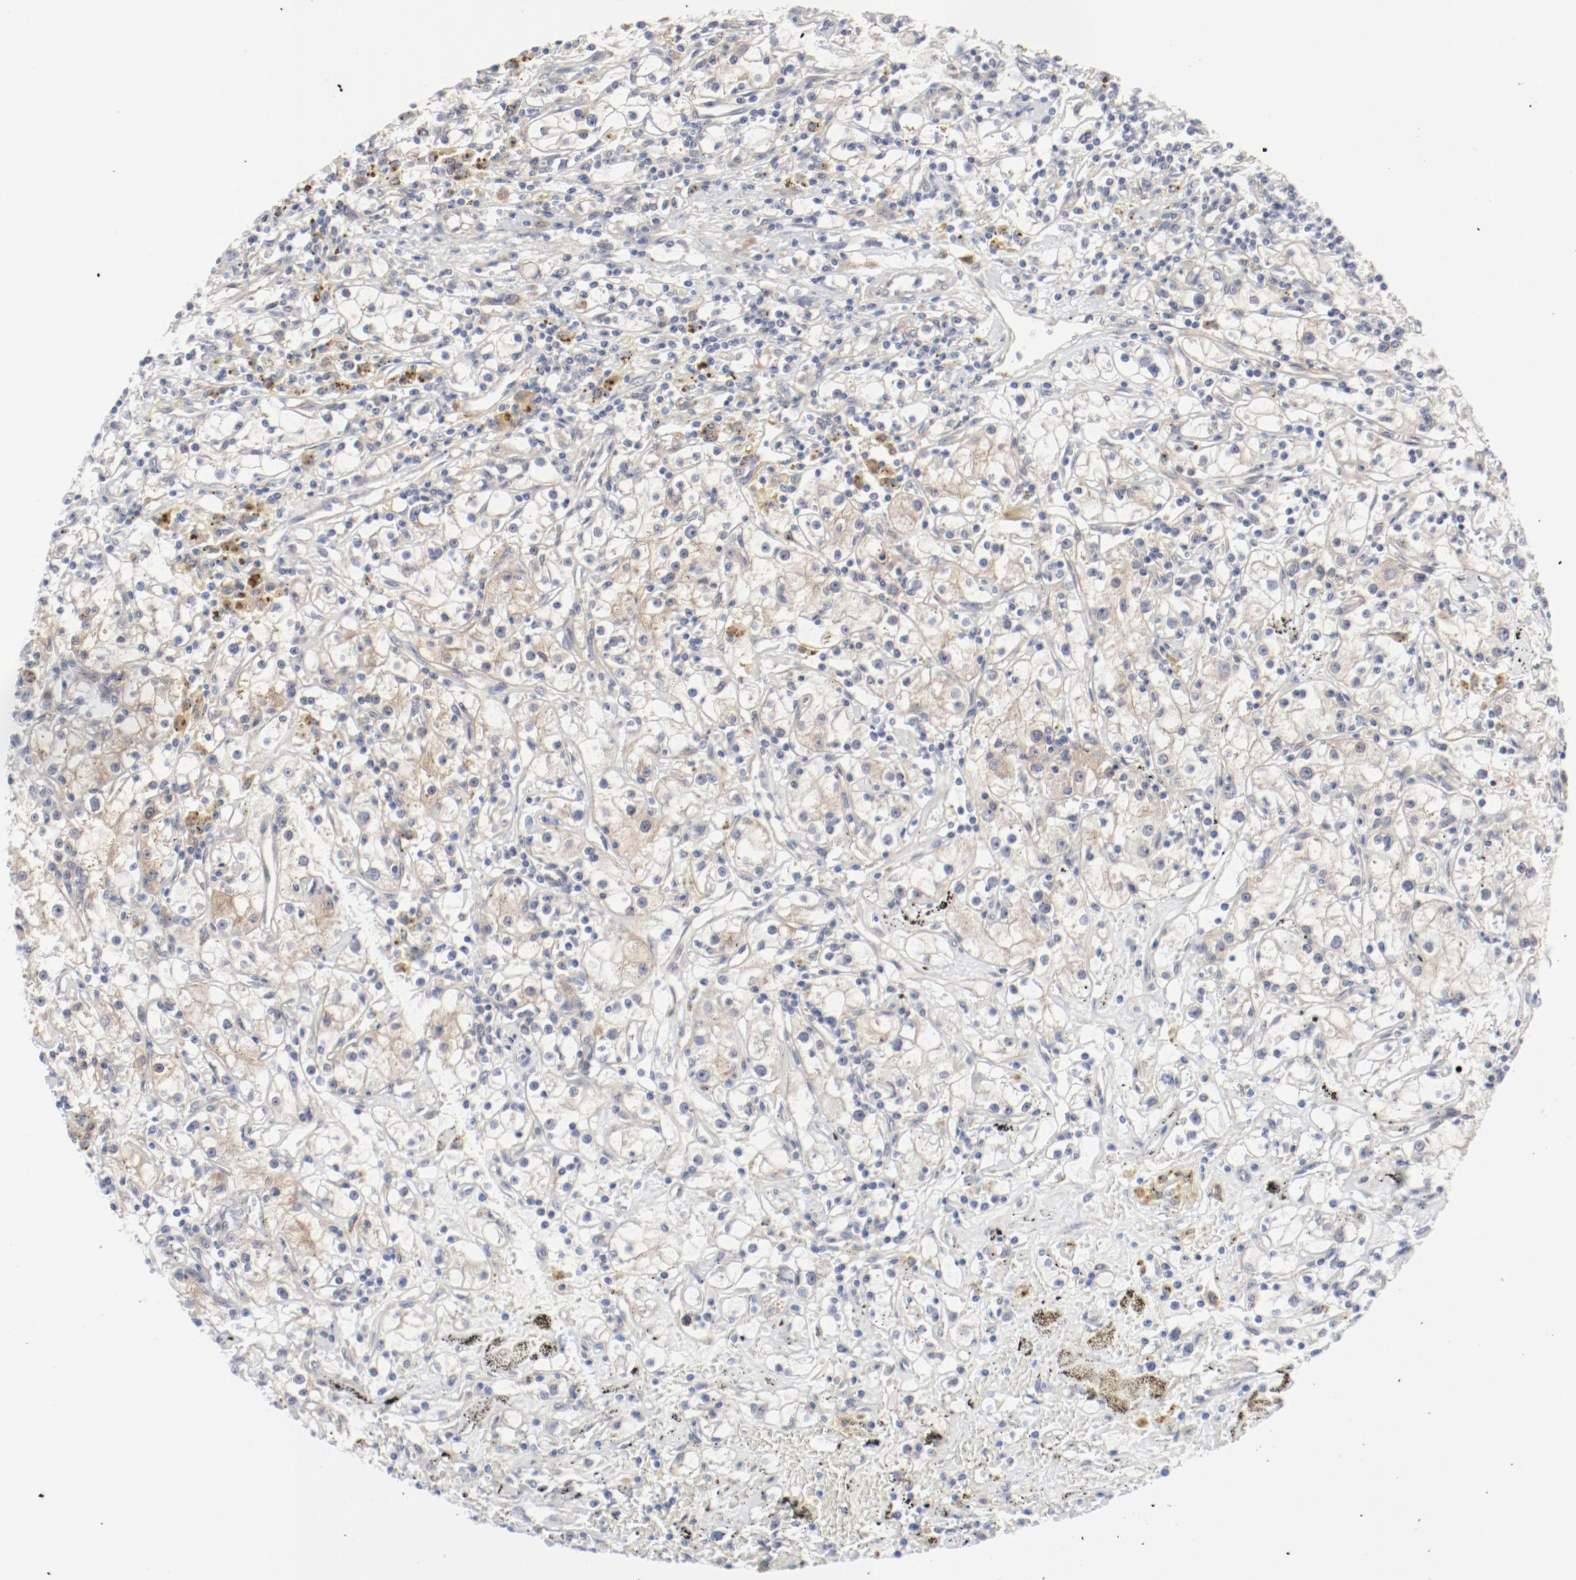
{"staining": {"intensity": "weak", "quantity": "<25%", "location": "cytoplasmic/membranous"}, "tissue": "renal cancer", "cell_type": "Tumor cells", "image_type": "cancer", "snomed": [{"axis": "morphology", "description": "Adenocarcinoma, NOS"}, {"axis": "topography", "description": "Kidney"}], "caption": "This is an IHC histopathology image of renal cancer (adenocarcinoma). There is no expression in tumor cells.", "gene": "BAD", "patient": {"sex": "male", "age": 56}}